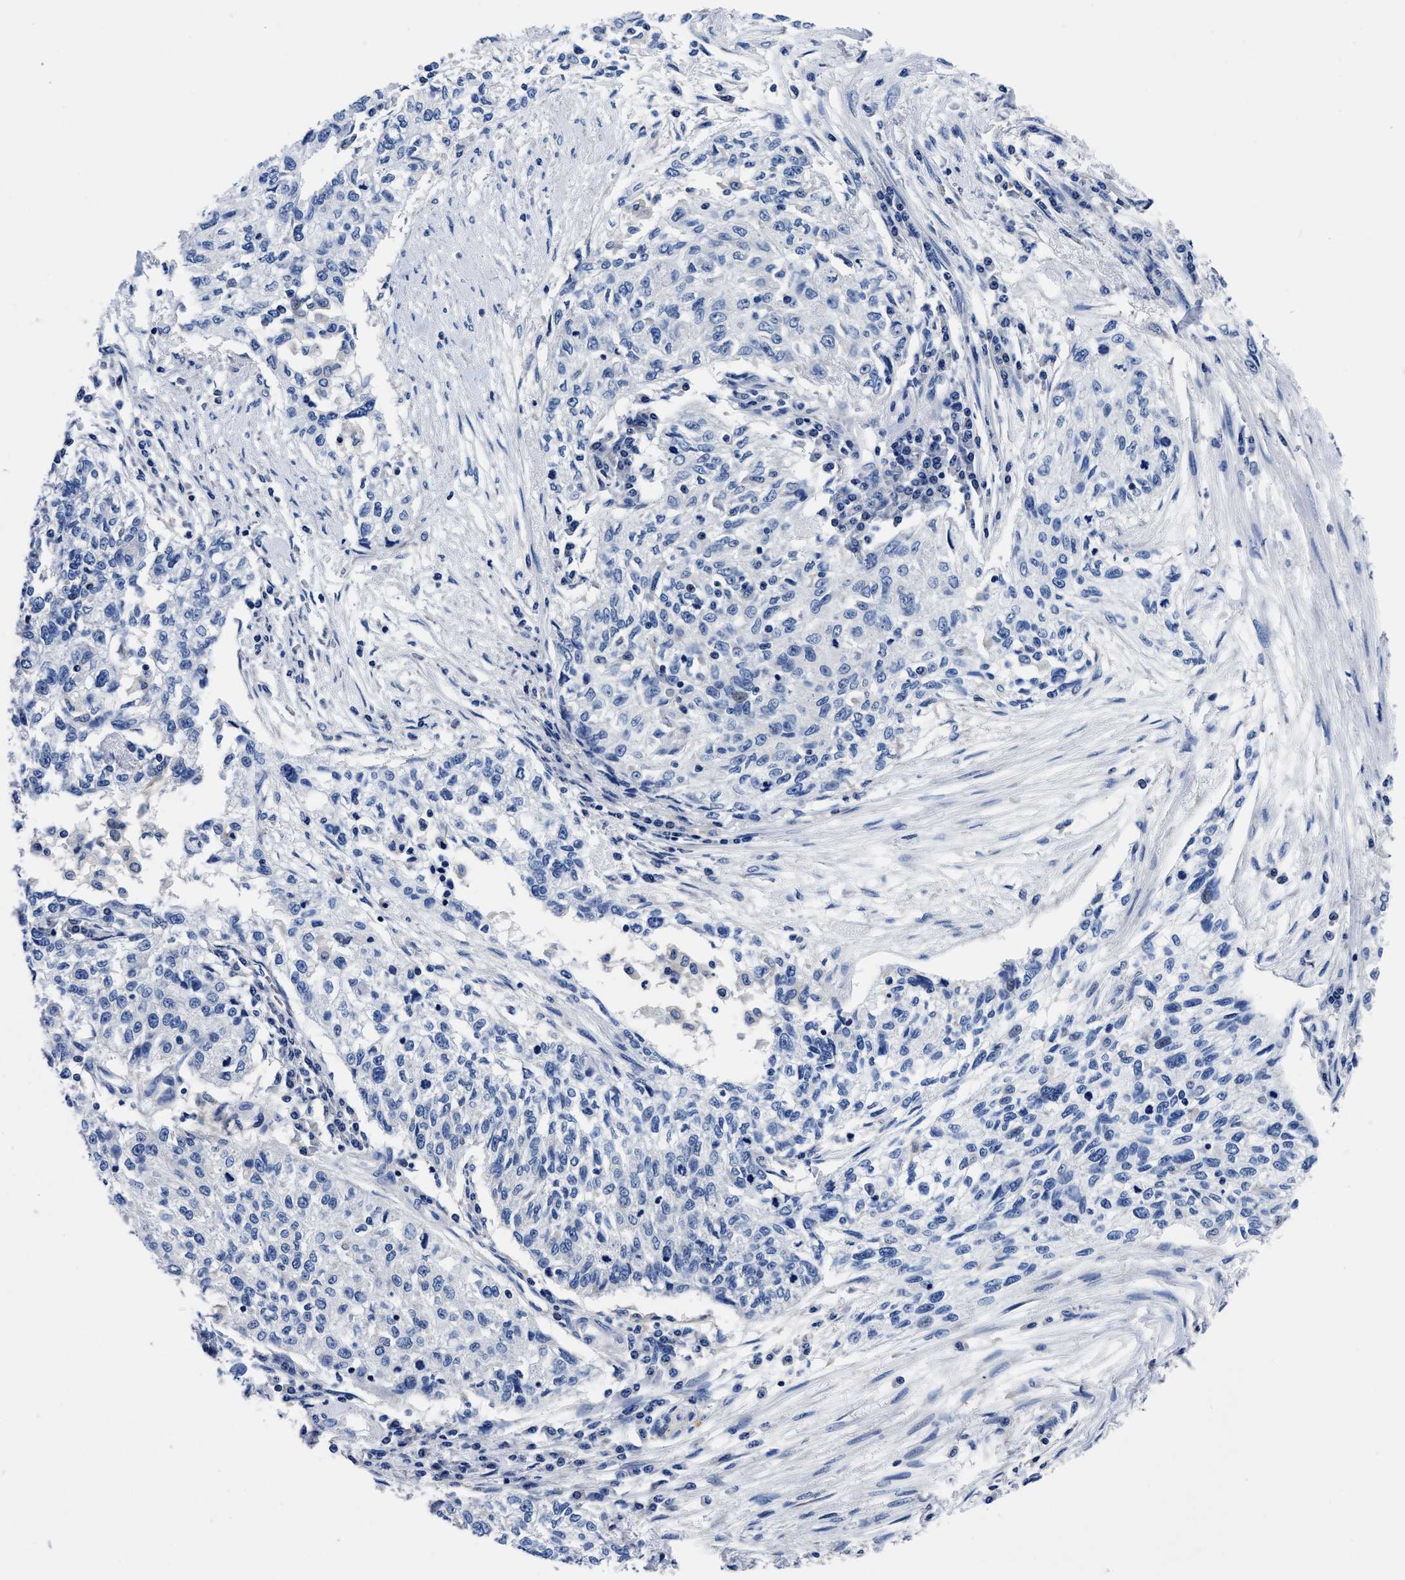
{"staining": {"intensity": "negative", "quantity": "none", "location": "none"}, "tissue": "cervical cancer", "cell_type": "Tumor cells", "image_type": "cancer", "snomed": [{"axis": "morphology", "description": "Squamous cell carcinoma, NOS"}, {"axis": "topography", "description": "Cervix"}], "caption": "The micrograph demonstrates no significant expression in tumor cells of cervical cancer.", "gene": "SLC35F1", "patient": {"sex": "female", "age": 57}}